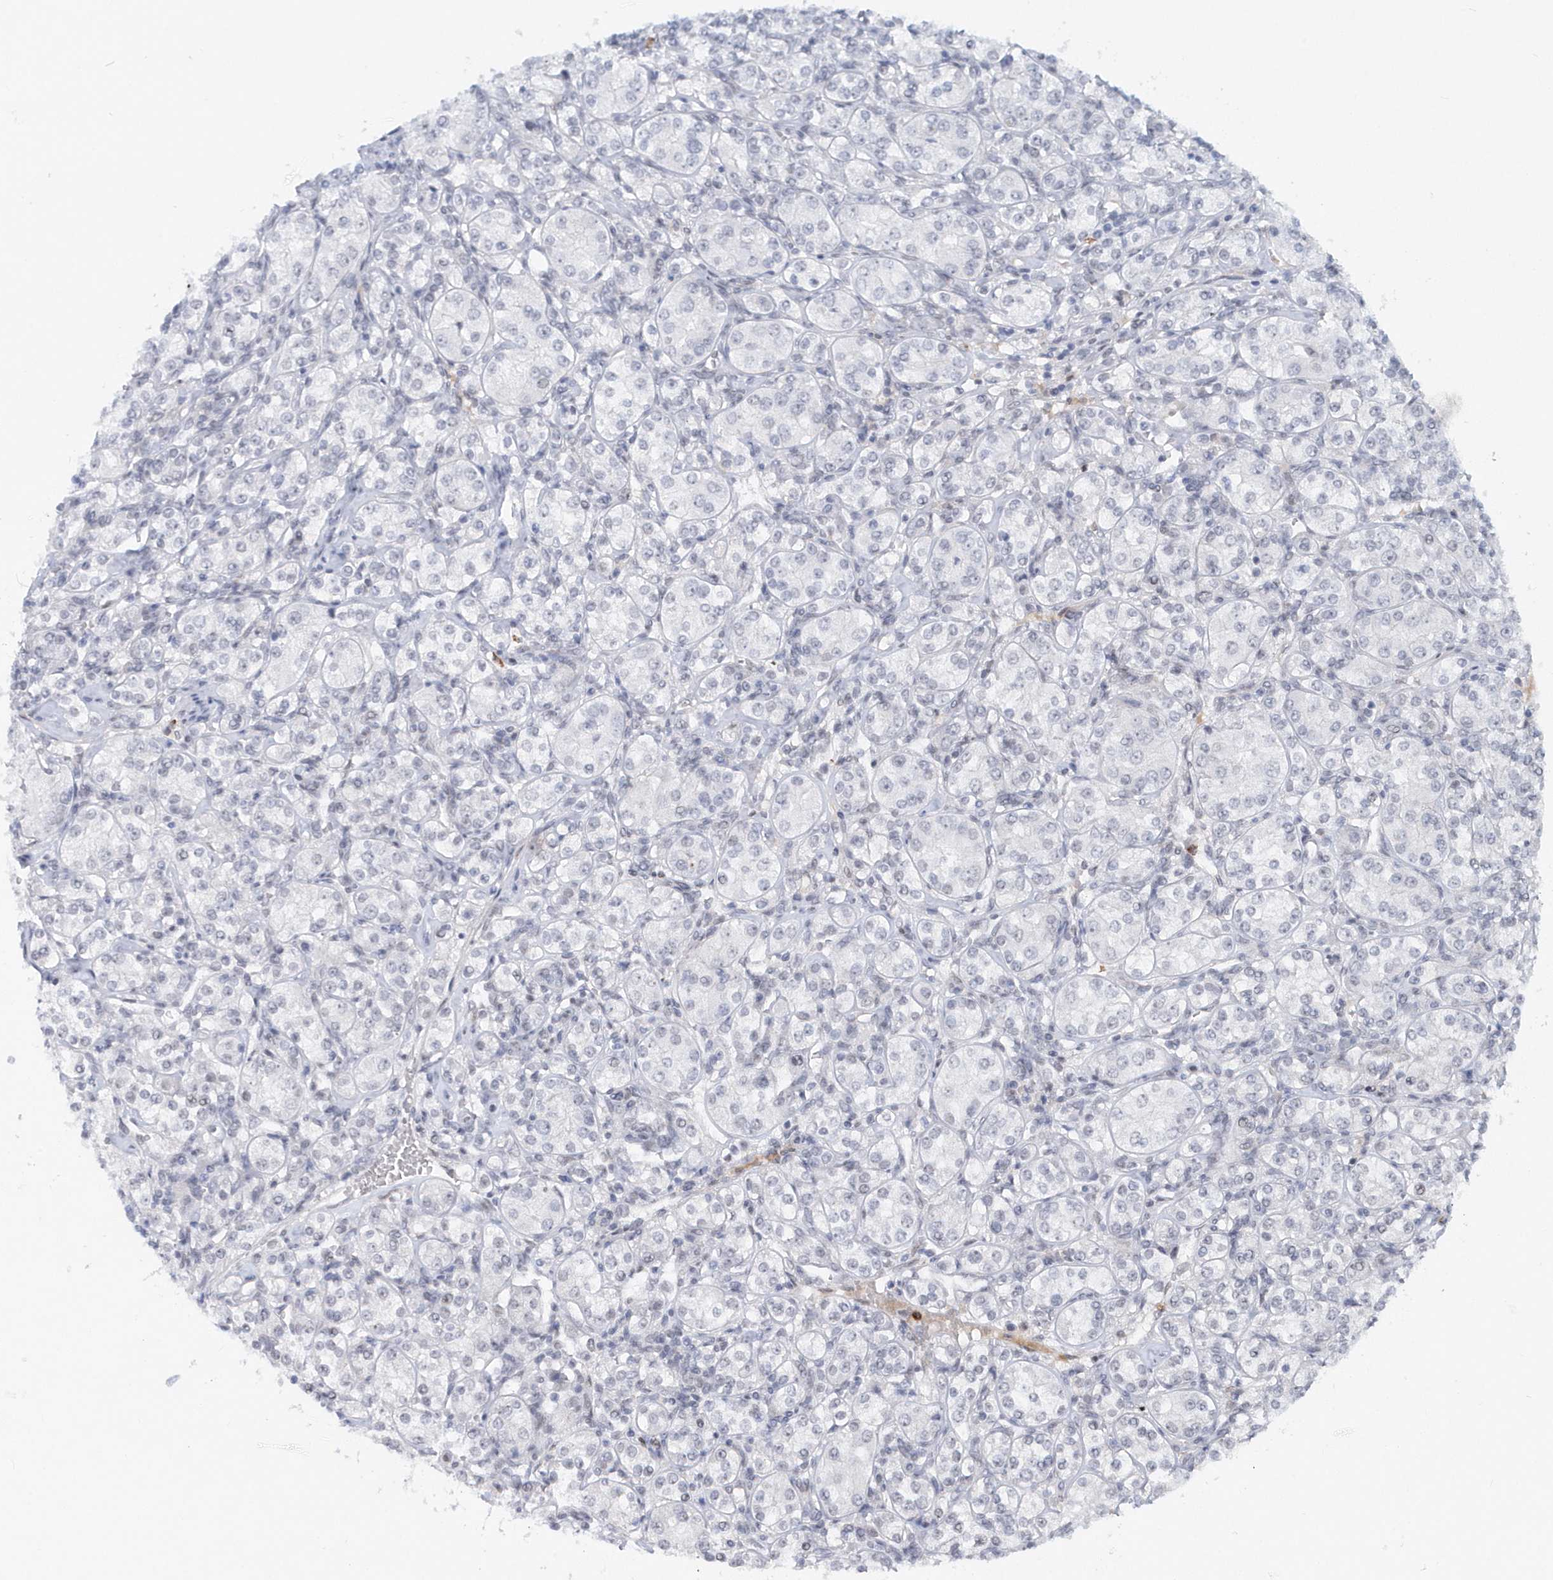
{"staining": {"intensity": "negative", "quantity": "none", "location": "none"}, "tissue": "renal cancer", "cell_type": "Tumor cells", "image_type": "cancer", "snomed": [{"axis": "morphology", "description": "Adenocarcinoma, NOS"}, {"axis": "topography", "description": "Kidney"}], "caption": "Immunohistochemistry of renal adenocarcinoma displays no expression in tumor cells.", "gene": "ASCL4", "patient": {"sex": "male", "age": 77}}